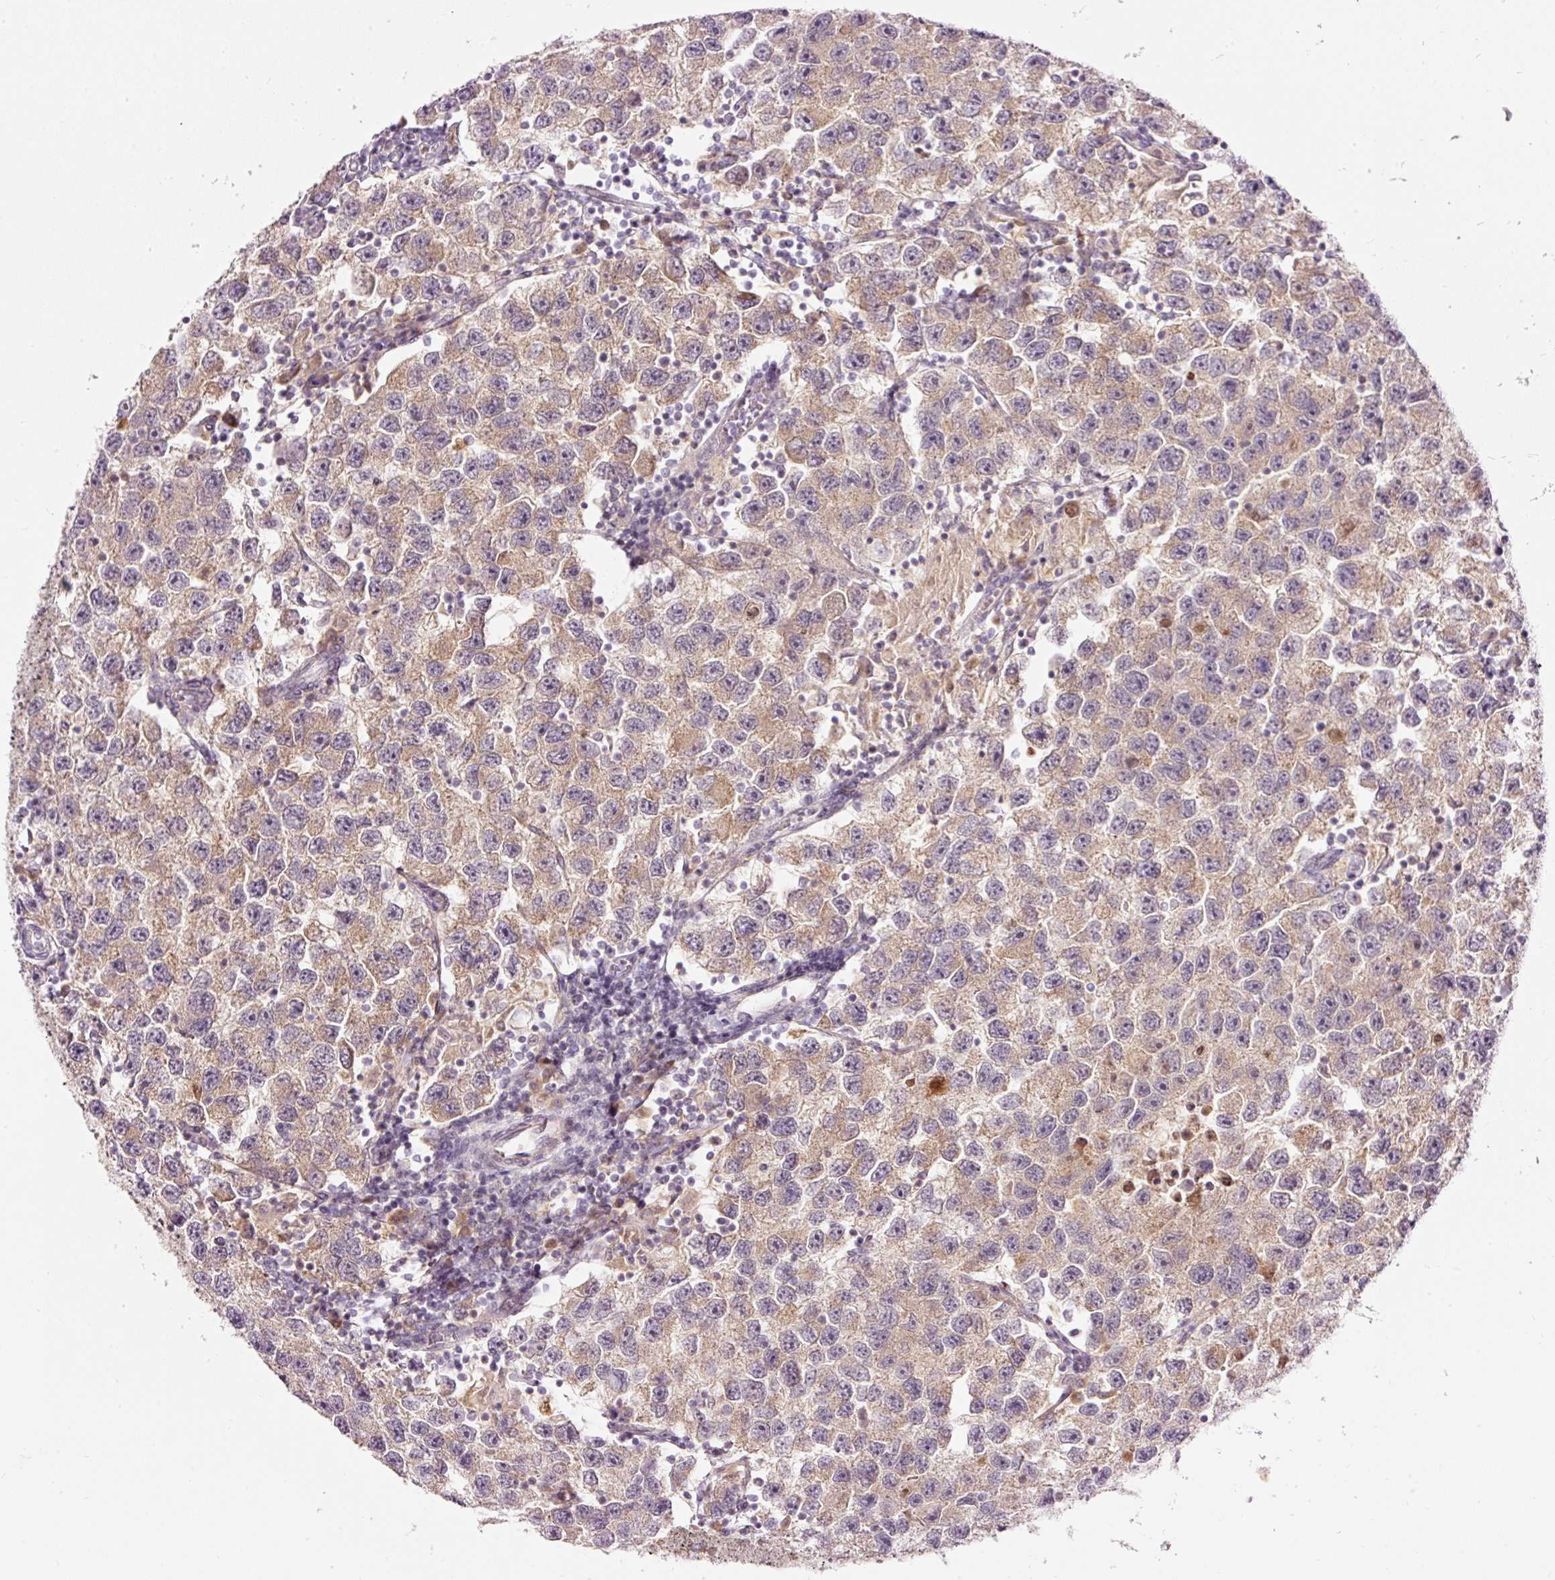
{"staining": {"intensity": "weak", "quantity": ">75%", "location": "cytoplasmic/membranous"}, "tissue": "testis cancer", "cell_type": "Tumor cells", "image_type": "cancer", "snomed": [{"axis": "morphology", "description": "Seminoma, NOS"}, {"axis": "topography", "description": "Testis"}], "caption": "Immunohistochemistry staining of testis seminoma, which shows low levels of weak cytoplasmic/membranous staining in approximately >75% of tumor cells indicating weak cytoplasmic/membranous protein expression. The staining was performed using DAB (3,3'-diaminobenzidine) (brown) for protein detection and nuclei were counterstained in hematoxylin (blue).", "gene": "ABHD11", "patient": {"sex": "male", "age": 26}}